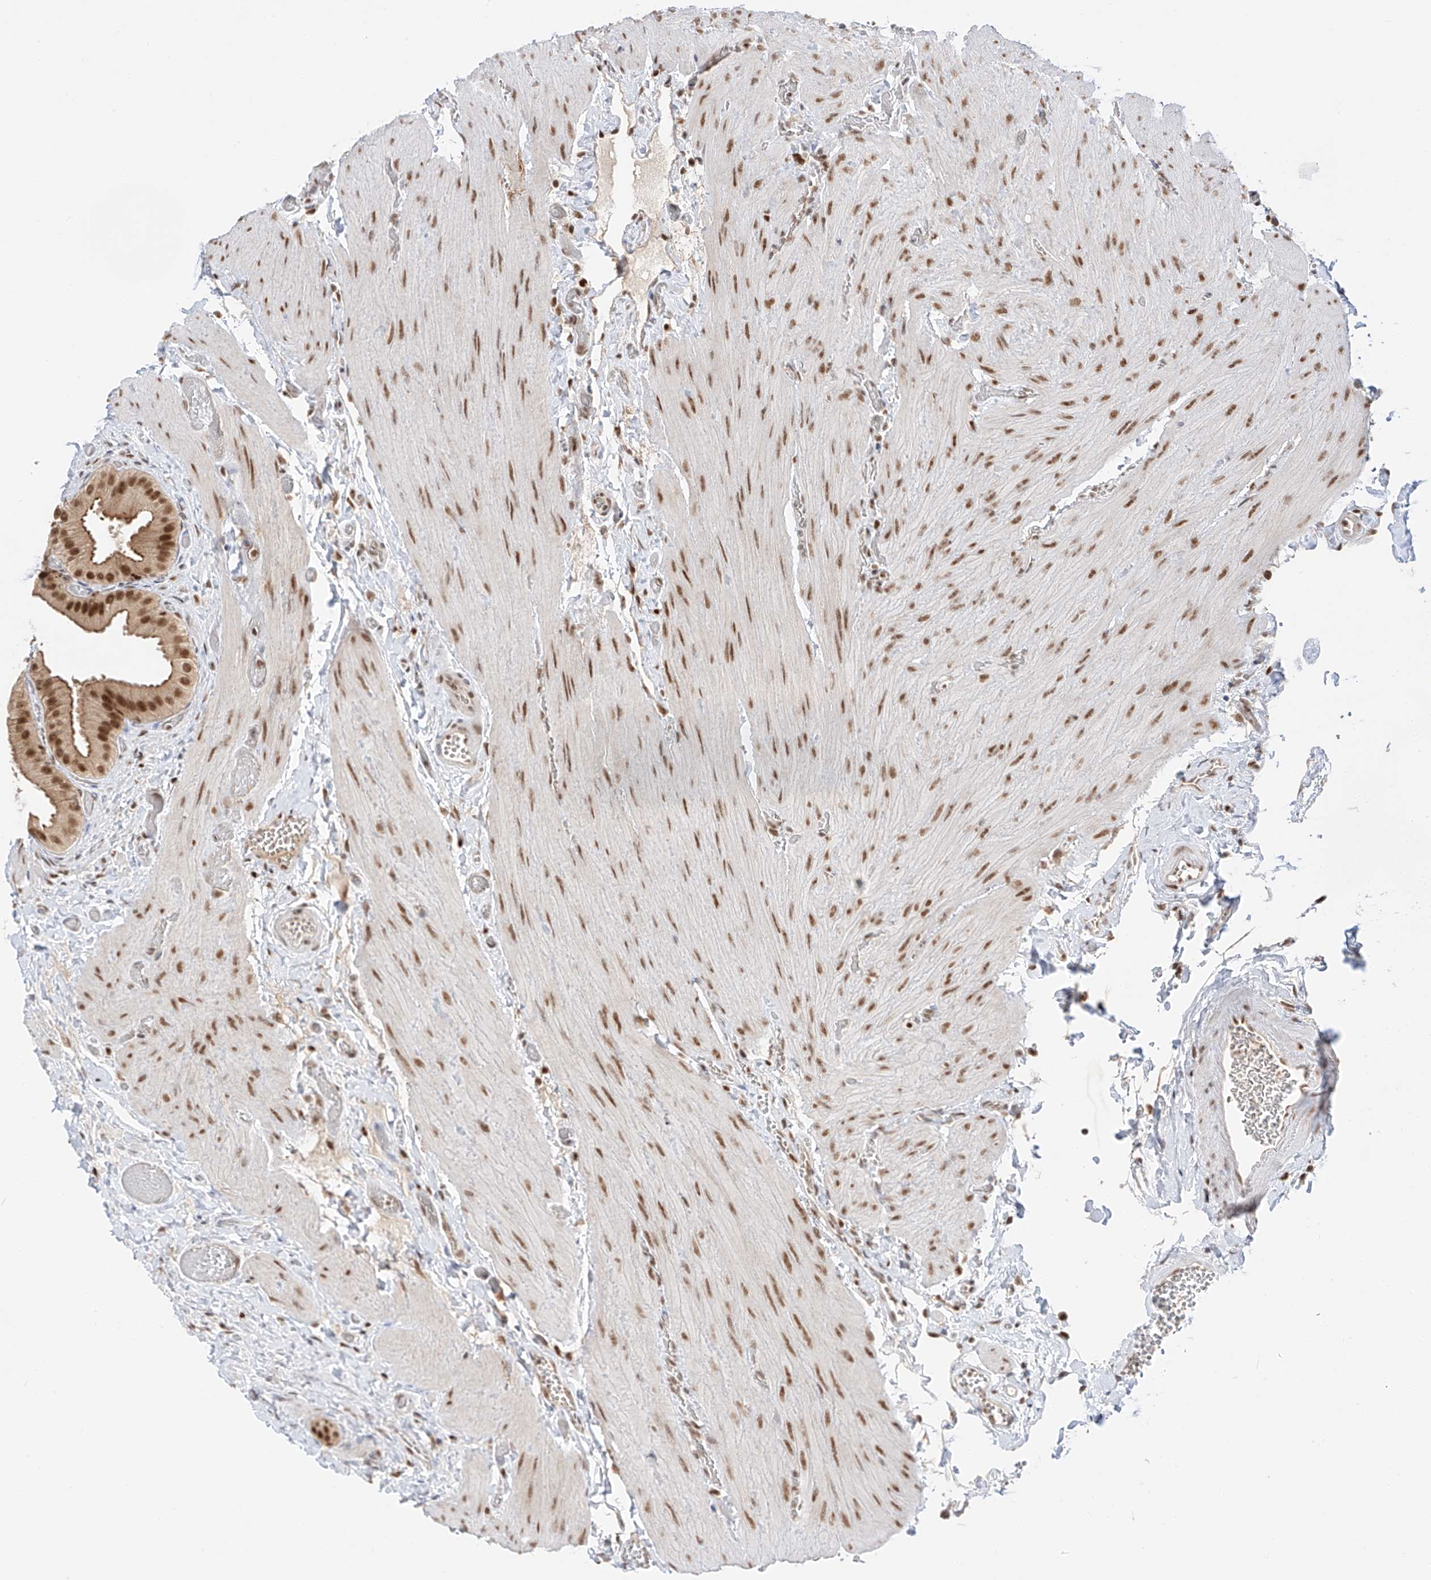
{"staining": {"intensity": "strong", "quantity": ">75%", "location": "cytoplasmic/membranous,nuclear"}, "tissue": "gallbladder", "cell_type": "Glandular cells", "image_type": "normal", "snomed": [{"axis": "morphology", "description": "Normal tissue, NOS"}, {"axis": "topography", "description": "Gallbladder"}], "caption": "Protein staining reveals strong cytoplasmic/membranous,nuclear positivity in approximately >75% of glandular cells in unremarkable gallbladder. The staining was performed using DAB to visualize the protein expression in brown, while the nuclei were stained in blue with hematoxylin (Magnification: 20x).", "gene": "POGK", "patient": {"sex": "female", "age": 64}}